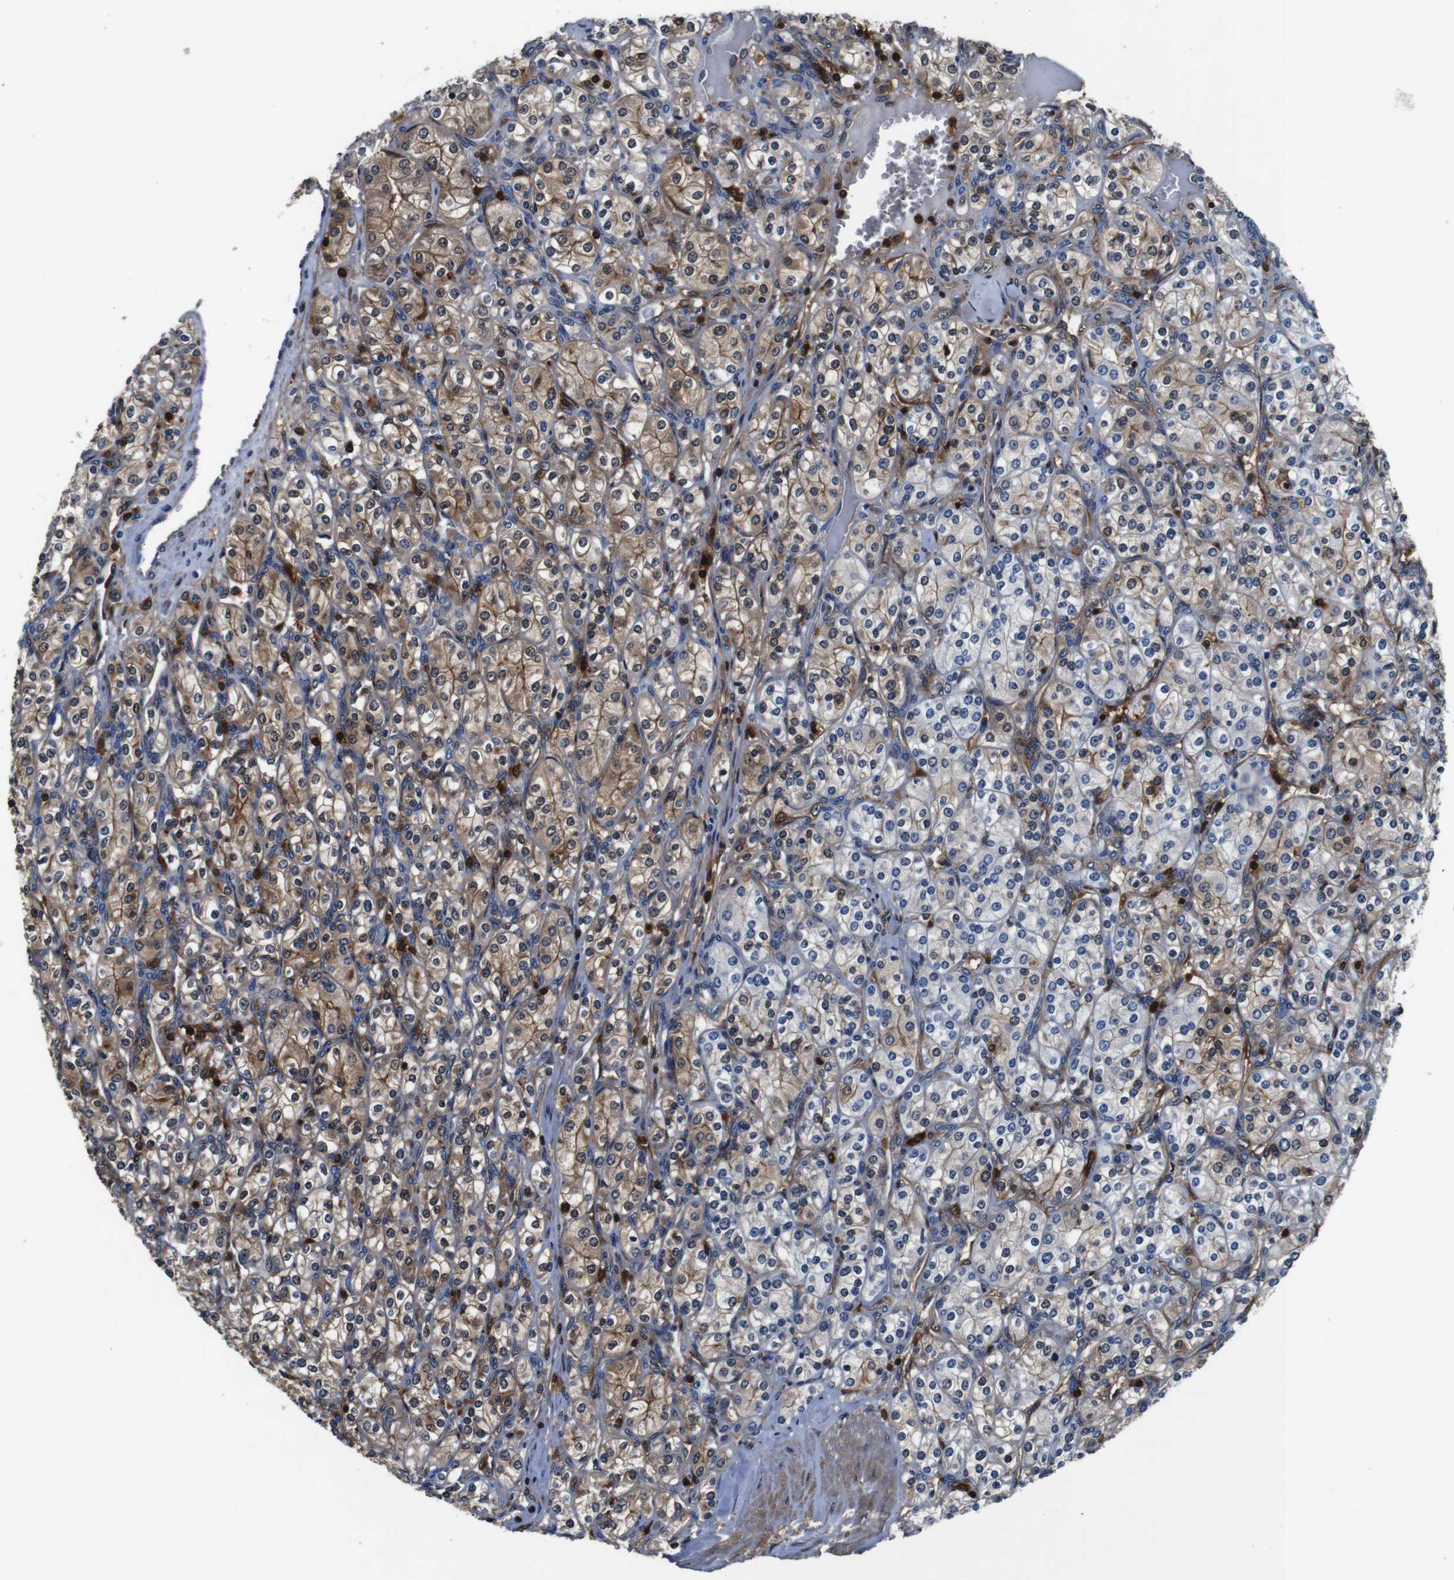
{"staining": {"intensity": "strong", "quantity": ">75%", "location": "cytoplasmic/membranous,nuclear"}, "tissue": "renal cancer", "cell_type": "Tumor cells", "image_type": "cancer", "snomed": [{"axis": "morphology", "description": "Adenocarcinoma, NOS"}, {"axis": "topography", "description": "Kidney"}], "caption": "Tumor cells exhibit strong cytoplasmic/membranous and nuclear staining in about >75% of cells in renal cancer.", "gene": "ANXA1", "patient": {"sex": "male", "age": 77}}